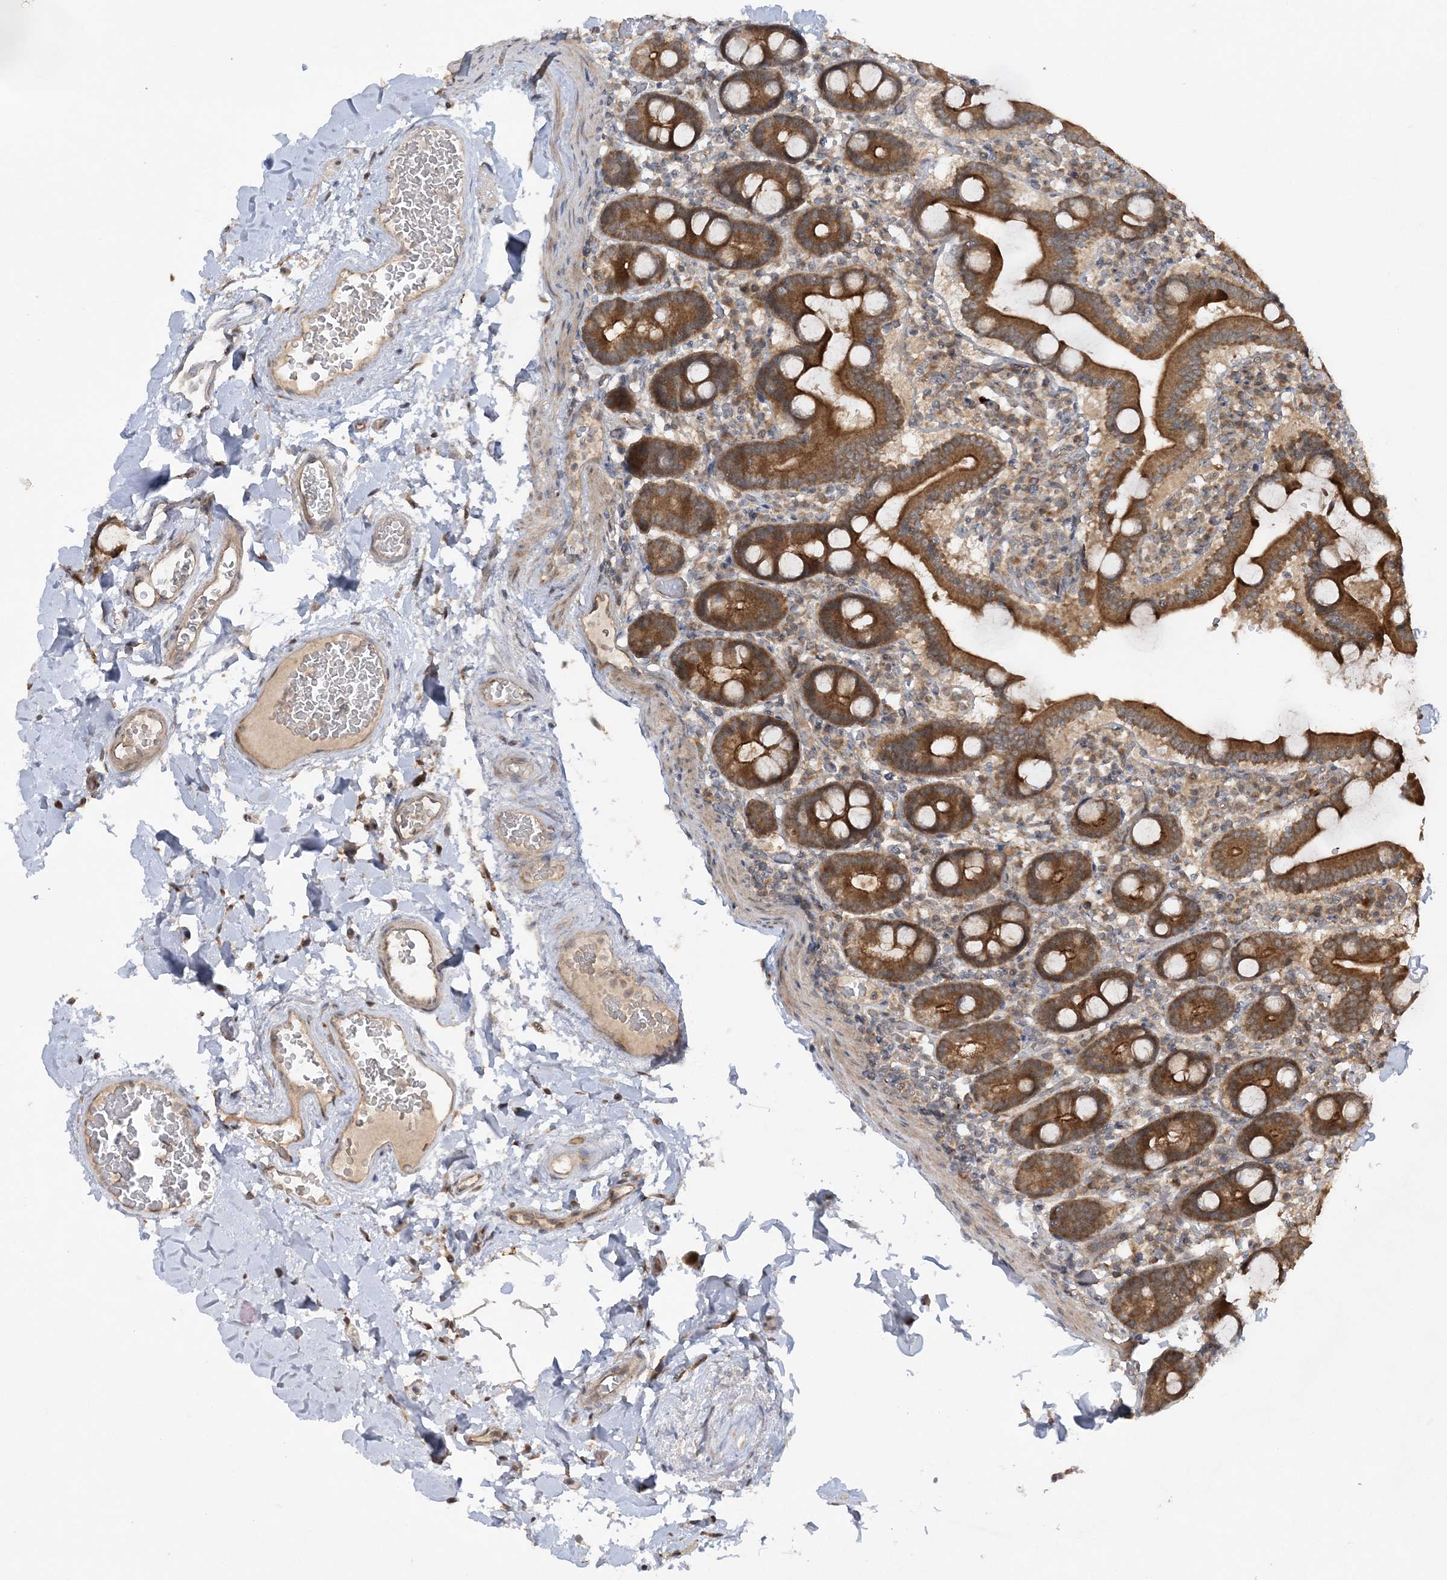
{"staining": {"intensity": "moderate", "quantity": ">75%", "location": "cytoplasmic/membranous"}, "tissue": "duodenum", "cell_type": "Glandular cells", "image_type": "normal", "snomed": [{"axis": "morphology", "description": "Normal tissue, NOS"}, {"axis": "topography", "description": "Duodenum"}], "caption": "An image of duodenum stained for a protein exhibits moderate cytoplasmic/membranous brown staining in glandular cells.", "gene": "MMADHC", "patient": {"sex": "male", "age": 55}}